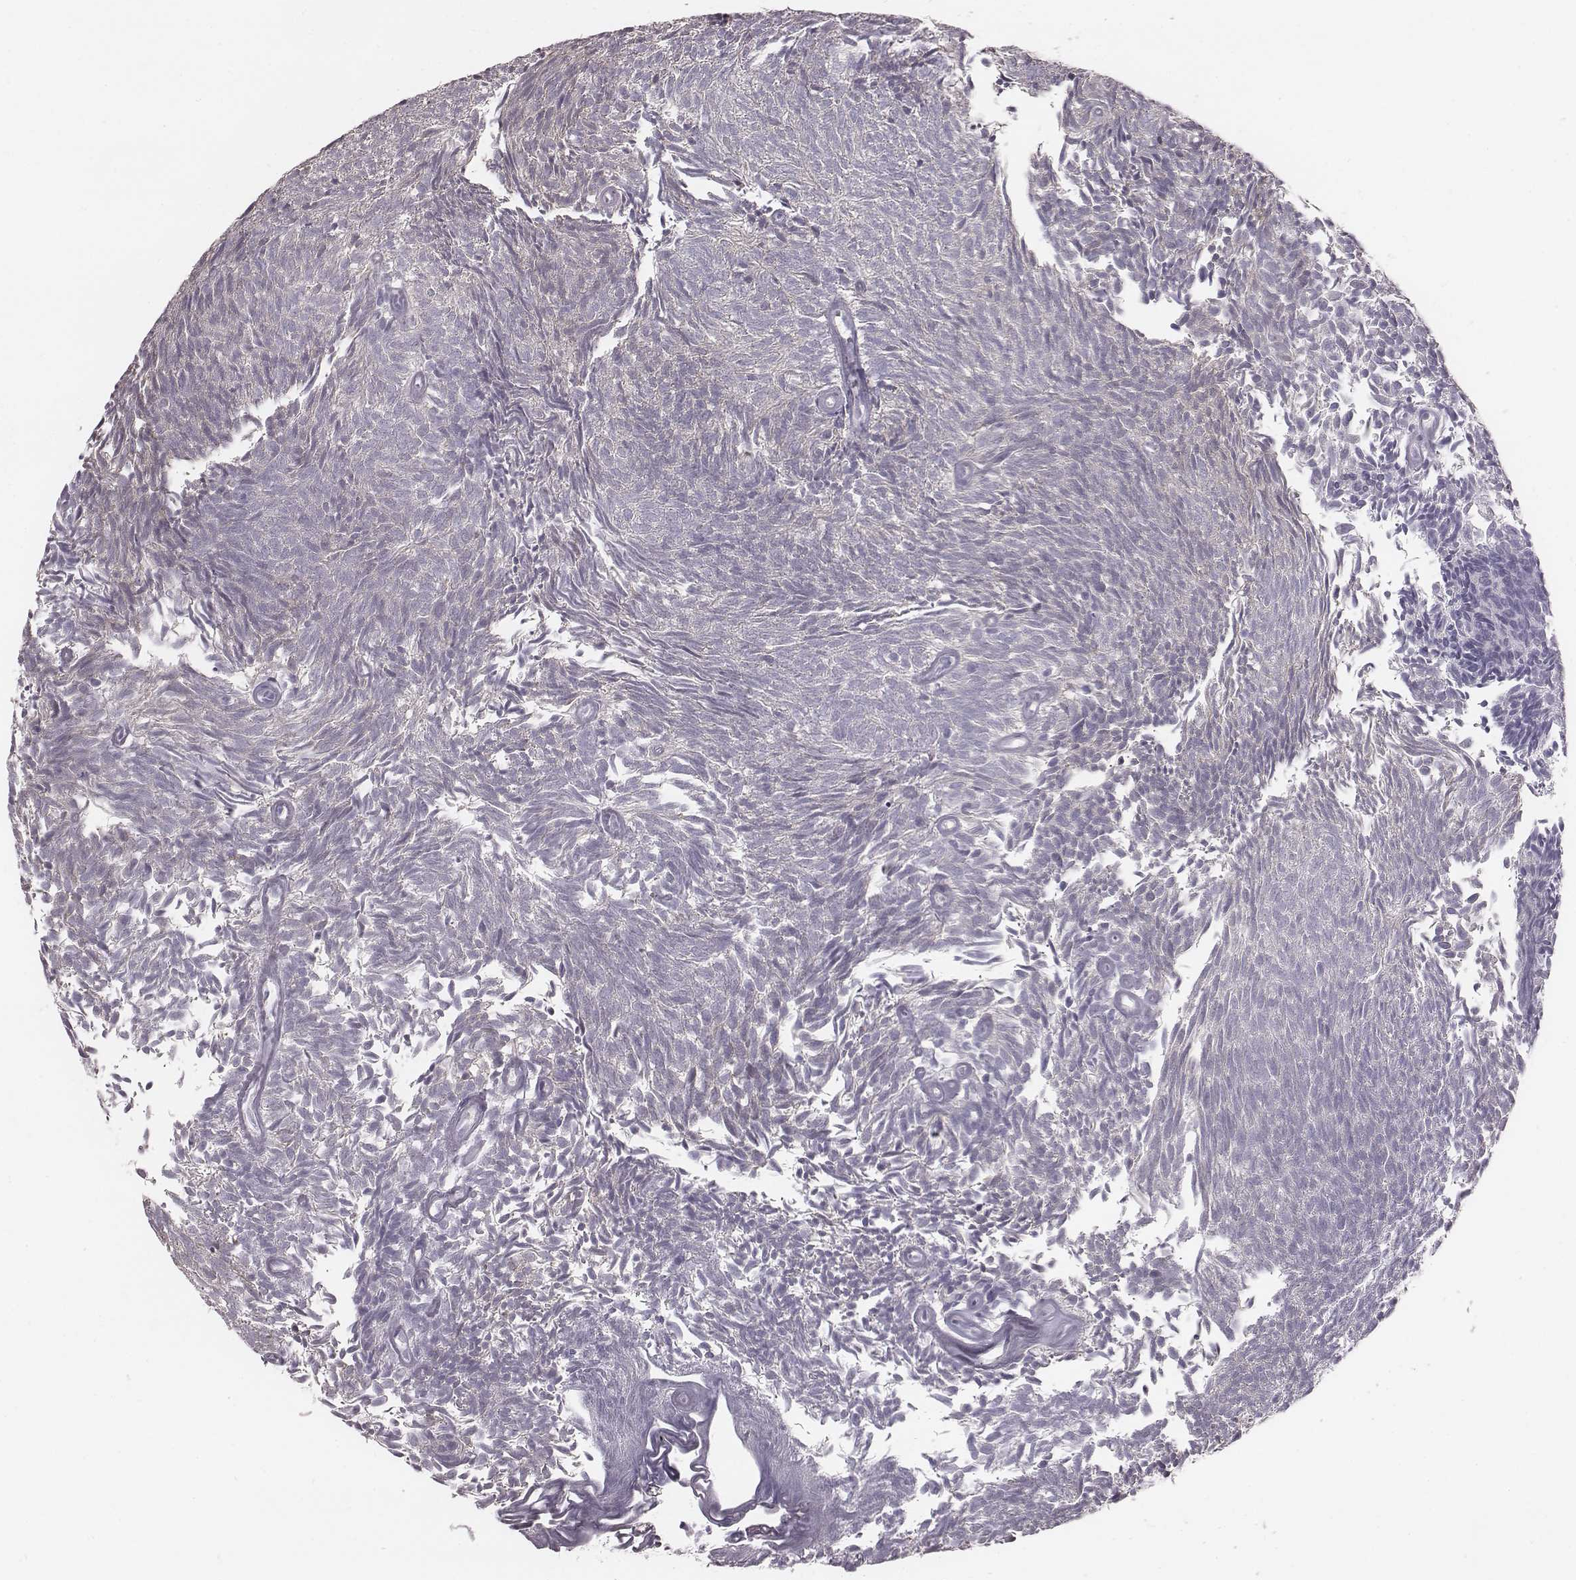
{"staining": {"intensity": "negative", "quantity": "none", "location": "none"}, "tissue": "urothelial cancer", "cell_type": "Tumor cells", "image_type": "cancer", "snomed": [{"axis": "morphology", "description": "Urothelial carcinoma, Low grade"}, {"axis": "topography", "description": "Urinary bladder"}], "caption": "Immunohistochemistry of human low-grade urothelial carcinoma reveals no expression in tumor cells. Nuclei are stained in blue.", "gene": "PDE8B", "patient": {"sex": "male", "age": 77}}